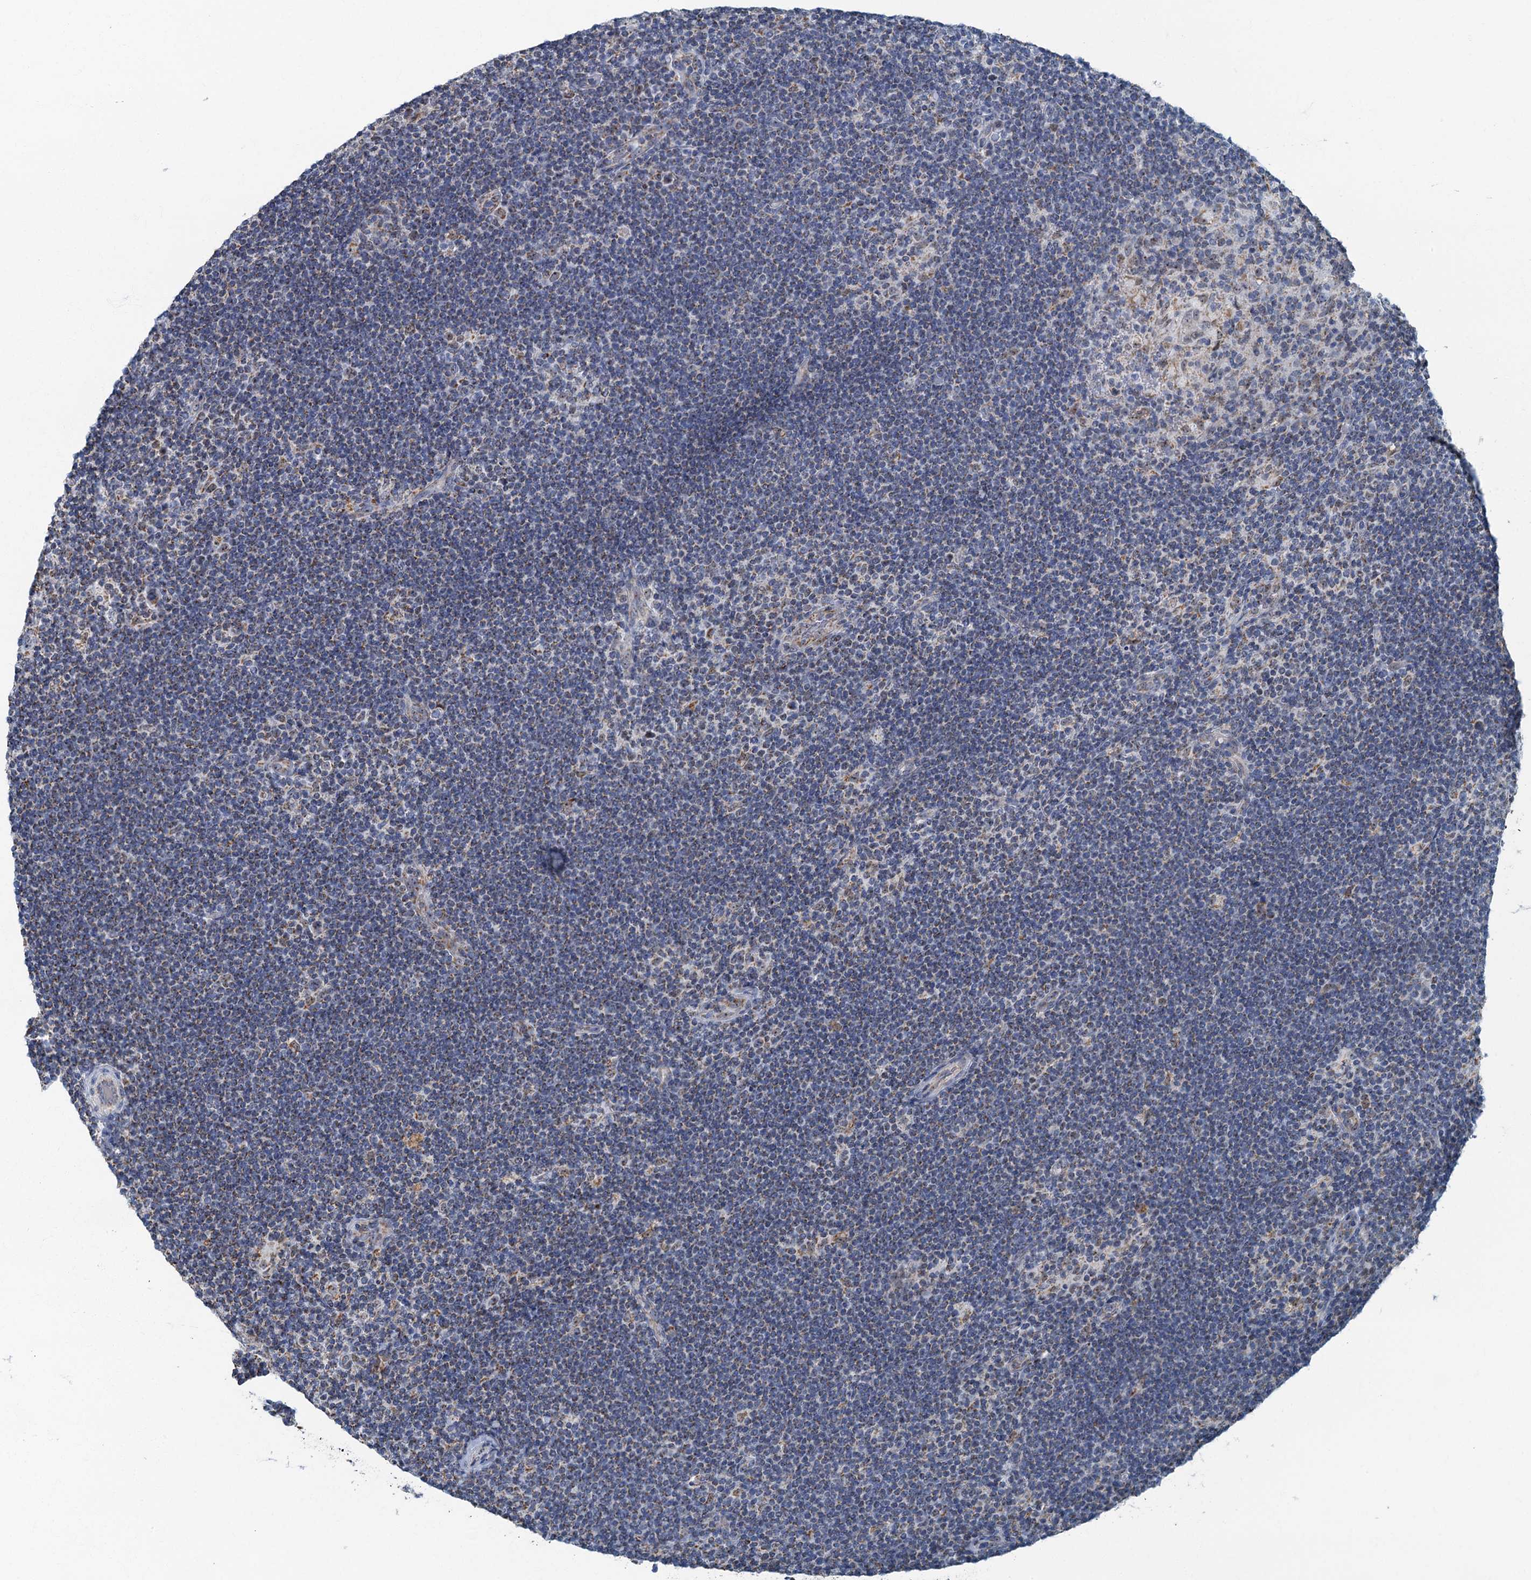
{"staining": {"intensity": "weak", "quantity": "<25%", "location": "nuclear"}, "tissue": "lymphoma", "cell_type": "Tumor cells", "image_type": "cancer", "snomed": [{"axis": "morphology", "description": "Hodgkin's disease, NOS"}, {"axis": "topography", "description": "Lymph node"}], "caption": "Tumor cells are negative for protein expression in human lymphoma.", "gene": "RAD9B", "patient": {"sex": "female", "age": 57}}